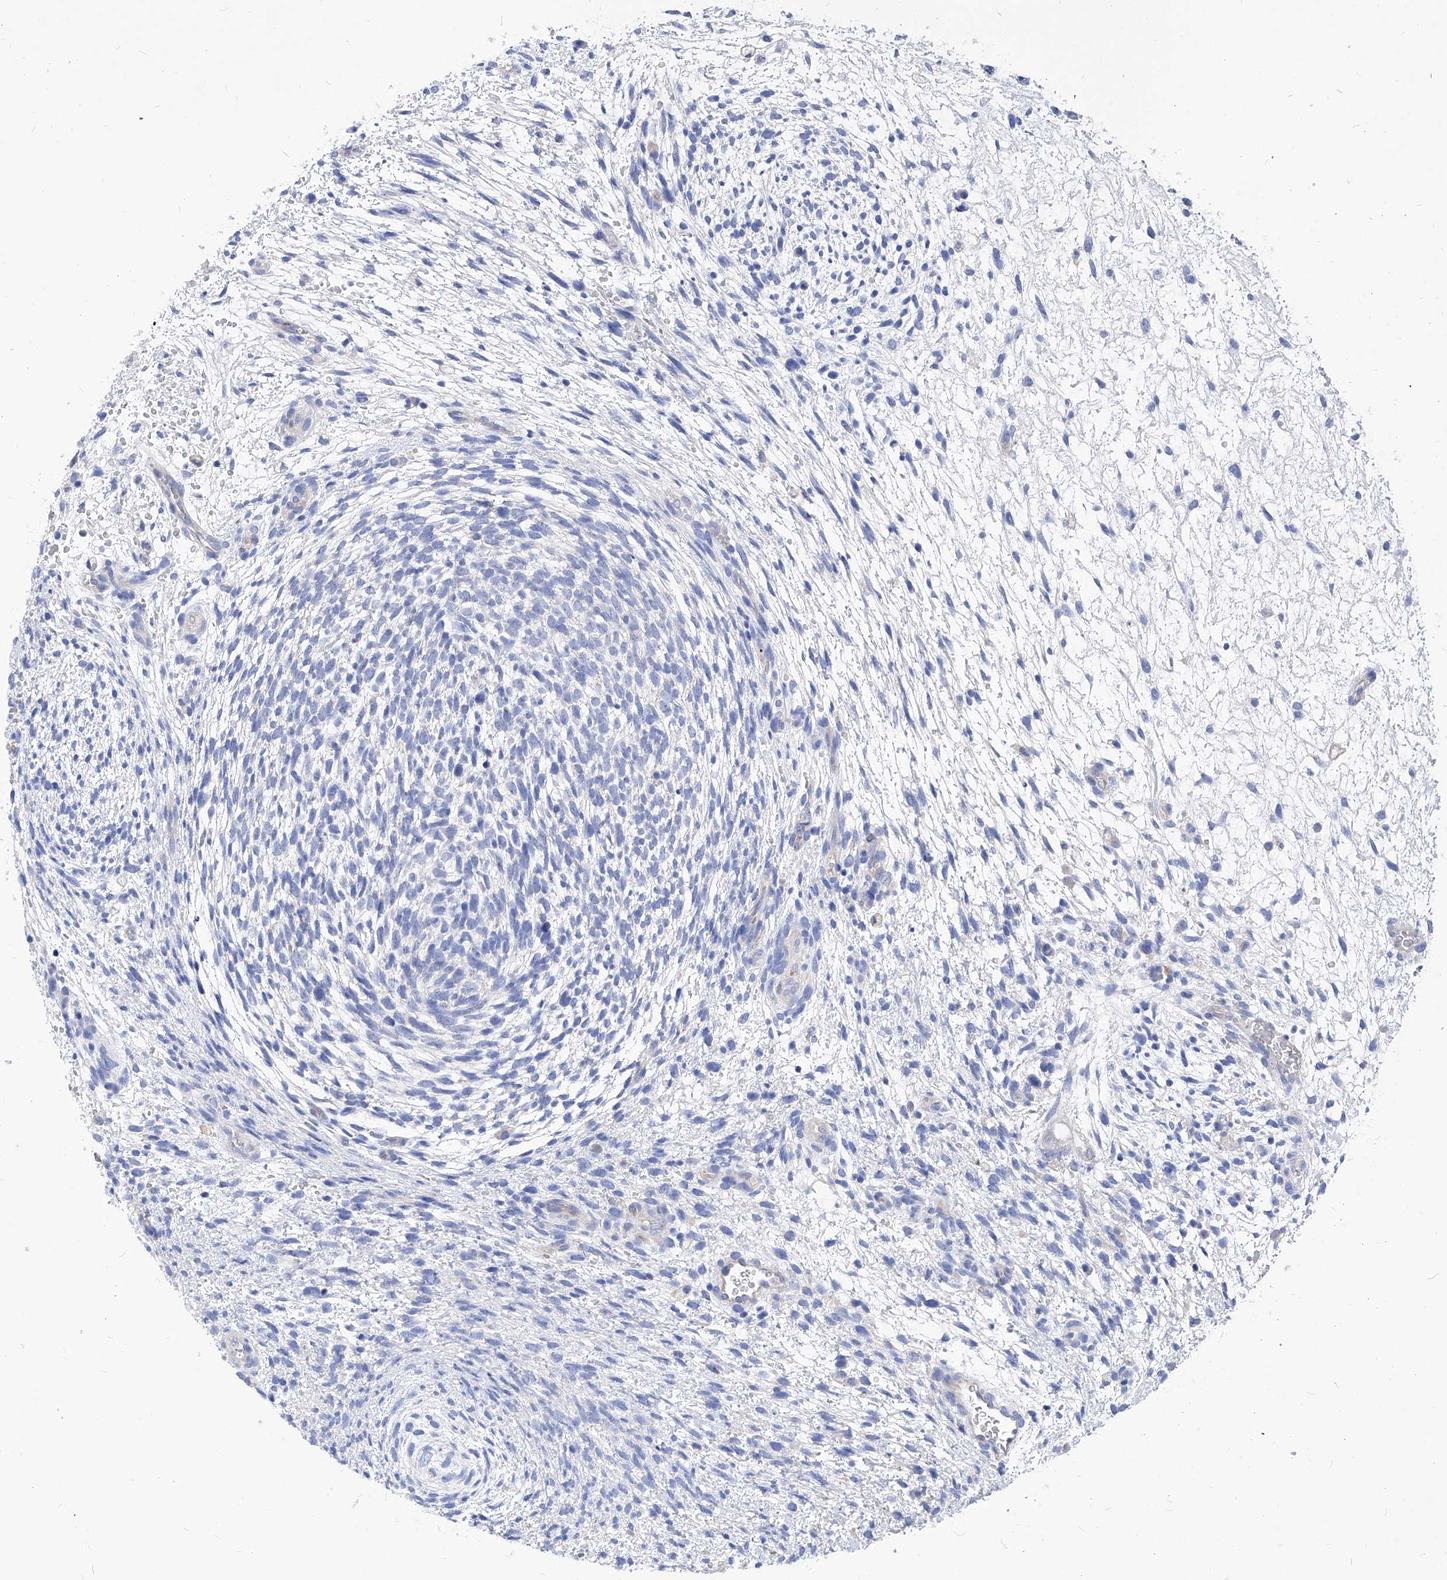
{"staining": {"intensity": "negative", "quantity": "none", "location": "none"}, "tissue": "testis cancer", "cell_type": "Tumor cells", "image_type": "cancer", "snomed": [{"axis": "morphology", "description": "Carcinoma, Embryonal, NOS"}, {"axis": "topography", "description": "Testis"}], "caption": "High magnification brightfield microscopy of testis cancer stained with DAB (3,3'-diaminobenzidine) (brown) and counterstained with hematoxylin (blue): tumor cells show no significant expression. (Stains: DAB (3,3'-diaminobenzidine) immunohistochemistry with hematoxylin counter stain, Microscopy: brightfield microscopy at high magnification).", "gene": "XPNPEP1", "patient": {"sex": "male", "age": 37}}